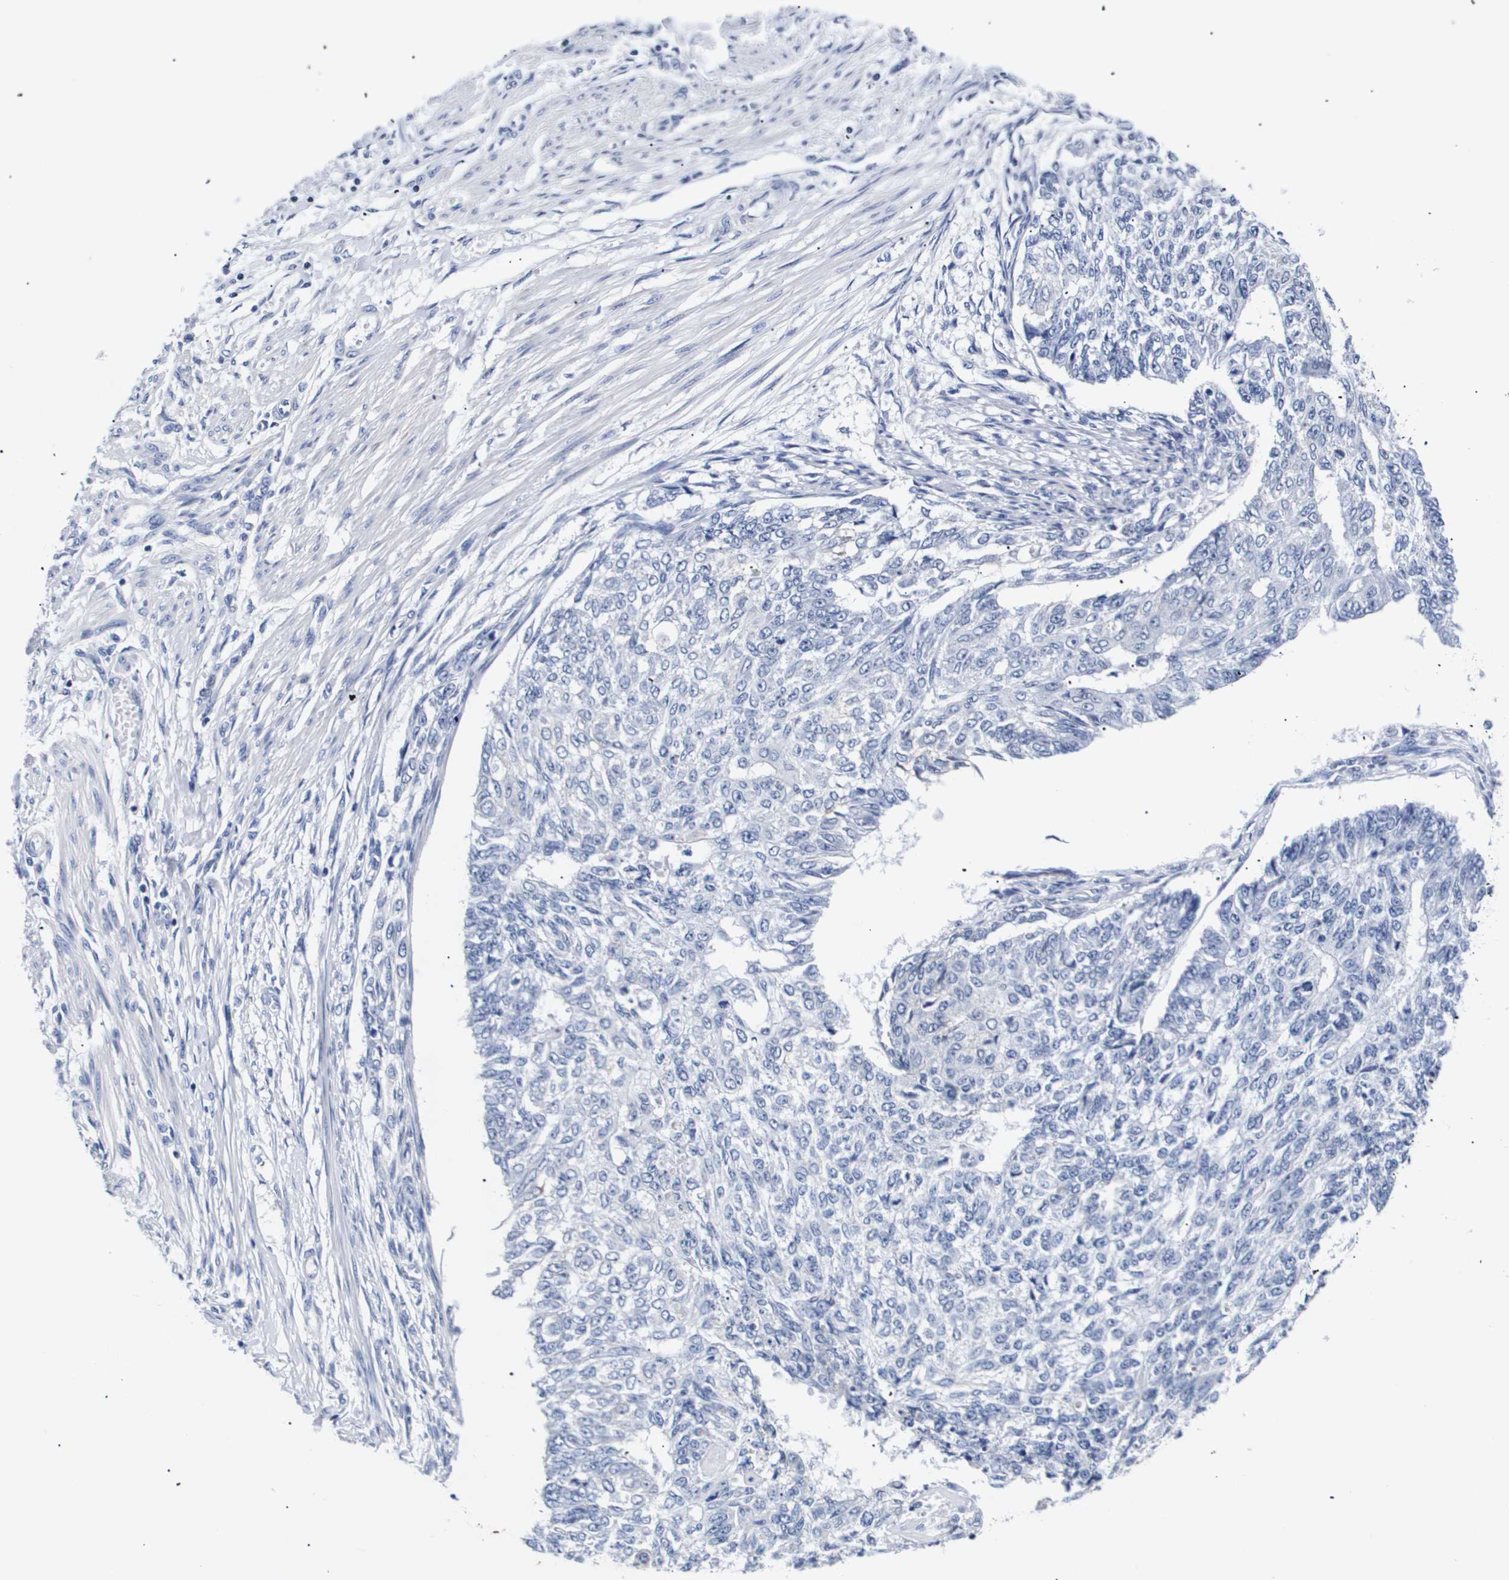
{"staining": {"intensity": "negative", "quantity": "none", "location": "none"}, "tissue": "endometrial cancer", "cell_type": "Tumor cells", "image_type": "cancer", "snomed": [{"axis": "morphology", "description": "Adenocarcinoma, NOS"}, {"axis": "topography", "description": "Endometrium"}], "caption": "Immunohistochemistry image of human endometrial adenocarcinoma stained for a protein (brown), which reveals no positivity in tumor cells. Brightfield microscopy of immunohistochemistry (IHC) stained with DAB (3,3'-diaminobenzidine) (brown) and hematoxylin (blue), captured at high magnification.", "gene": "ATP6V0A4", "patient": {"sex": "female", "age": 32}}